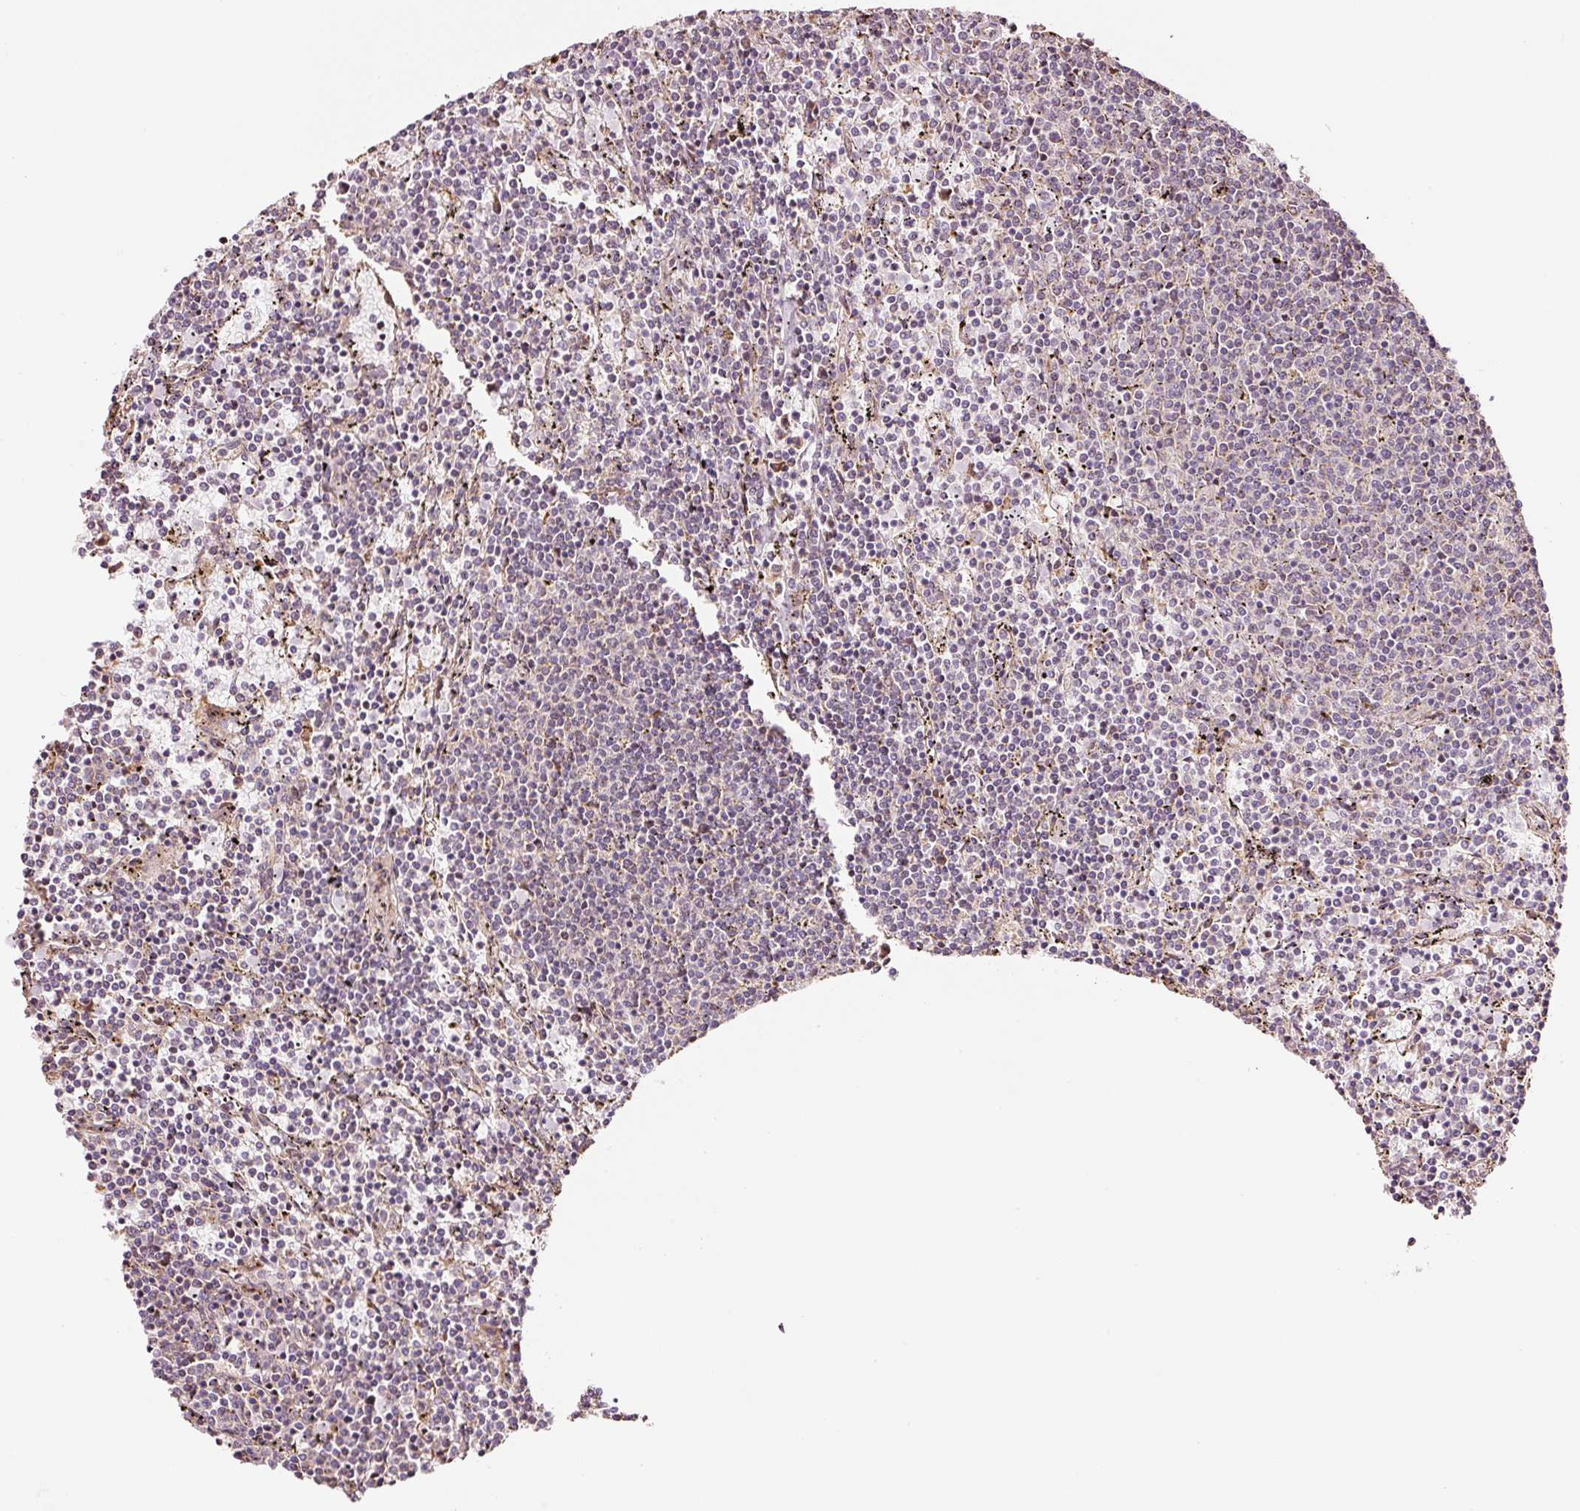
{"staining": {"intensity": "negative", "quantity": "none", "location": "none"}, "tissue": "lymphoma", "cell_type": "Tumor cells", "image_type": "cancer", "snomed": [{"axis": "morphology", "description": "Malignant lymphoma, non-Hodgkin's type, Low grade"}, {"axis": "topography", "description": "Spleen"}], "caption": "This is an immunohistochemistry (IHC) image of human lymphoma. There is no expression in tumor cells.", "gene": "ETF1", "patient": {"sex": "female", "age": 50}}